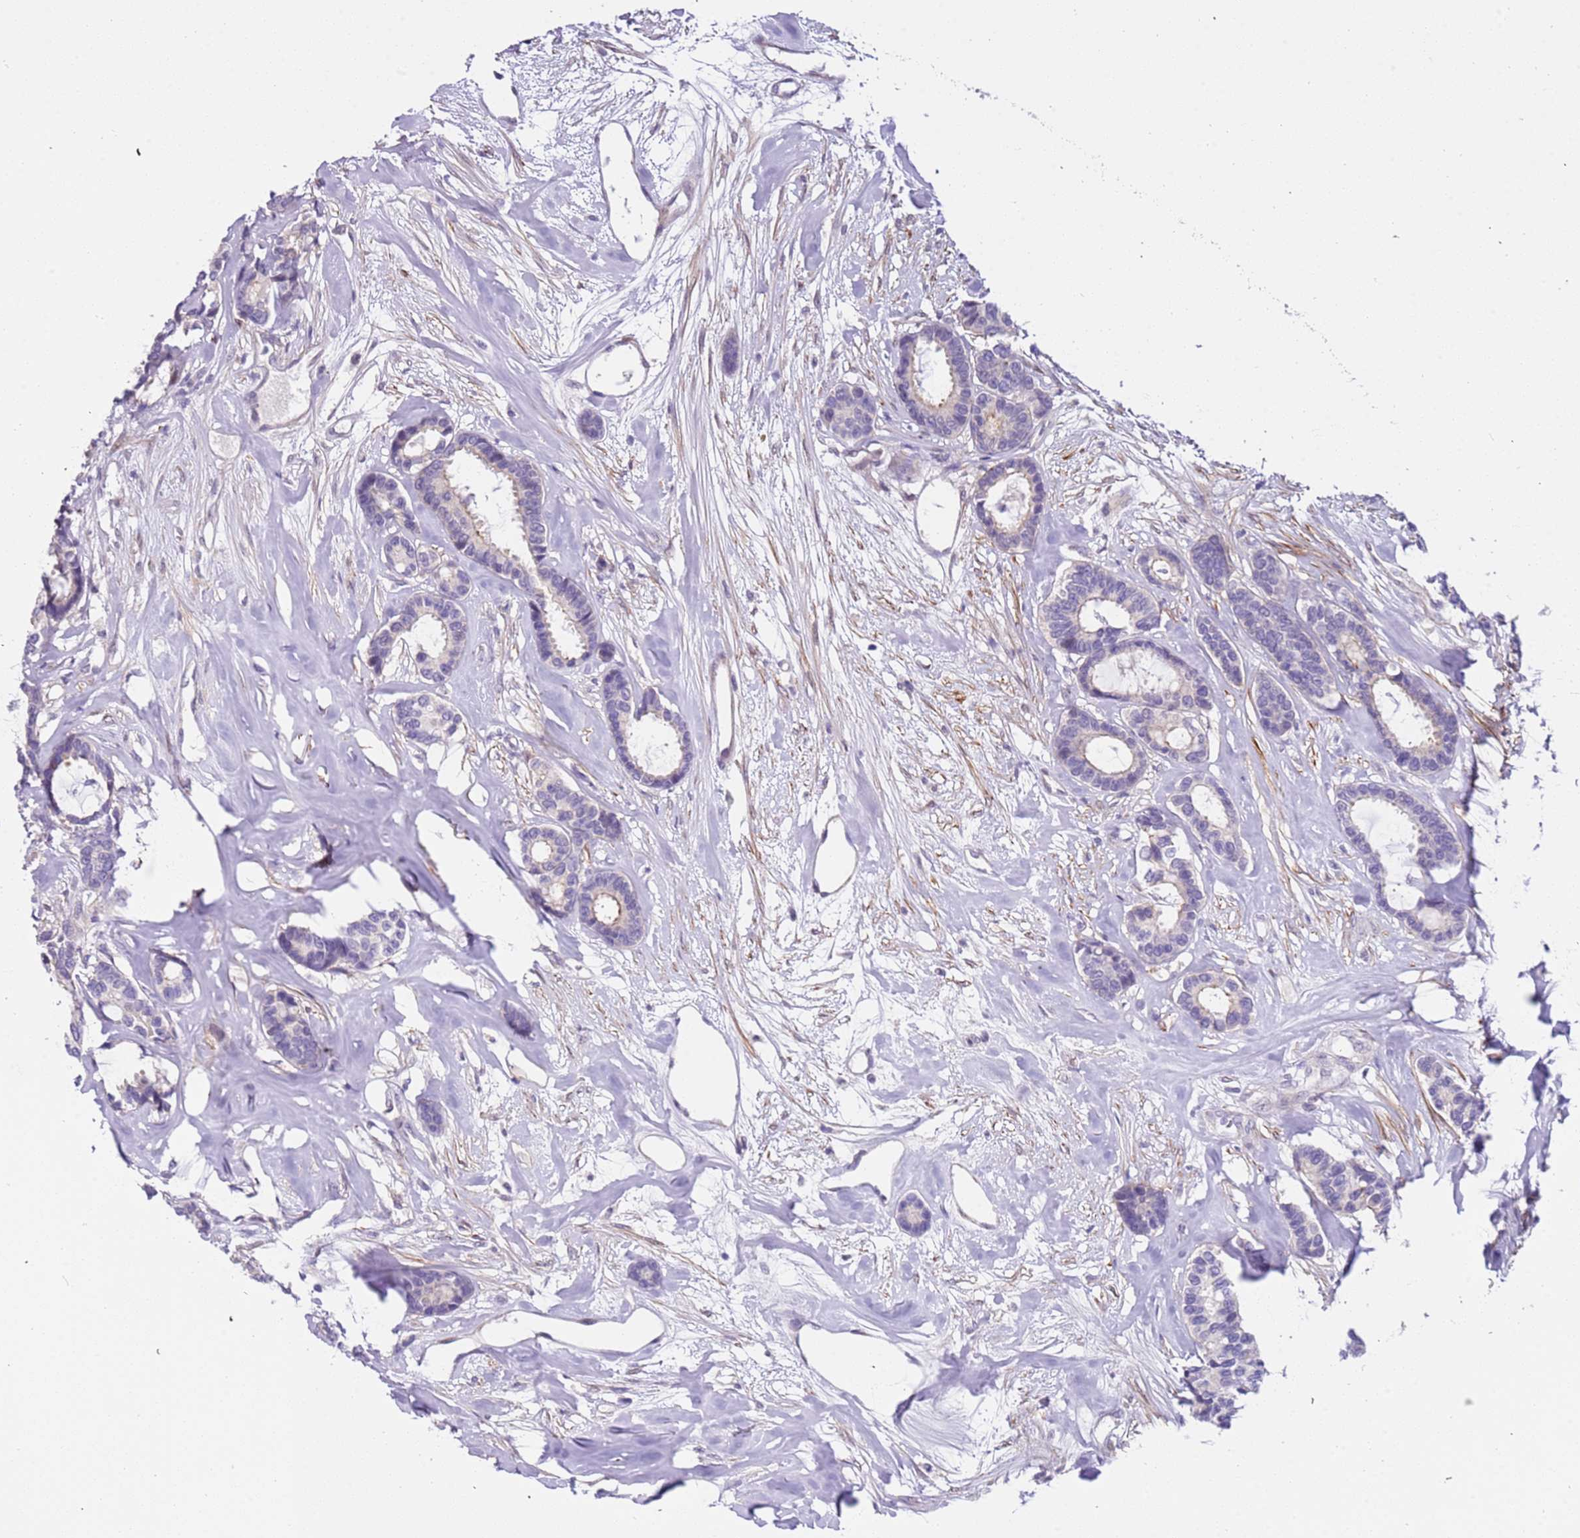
{"staining": {"intensity": "negative", "quantity": "none", "location": "none"}, "tissue": "breast cancer", "cell_type": "Tumor cells", "image_type": "cancer", "snomed": [{"axis": "morphology", "description": "Duct carcinoma"}, {"axis": "topography", "description": "Breast"}], "caption": "High power microscopy image of an IHC photomicrograph of breast invasive ductal carcinoma, revealing no significant staining in tumor cells.", "gene": "PLEKHH1", "patient": {"sex": "female", "age": 87}}